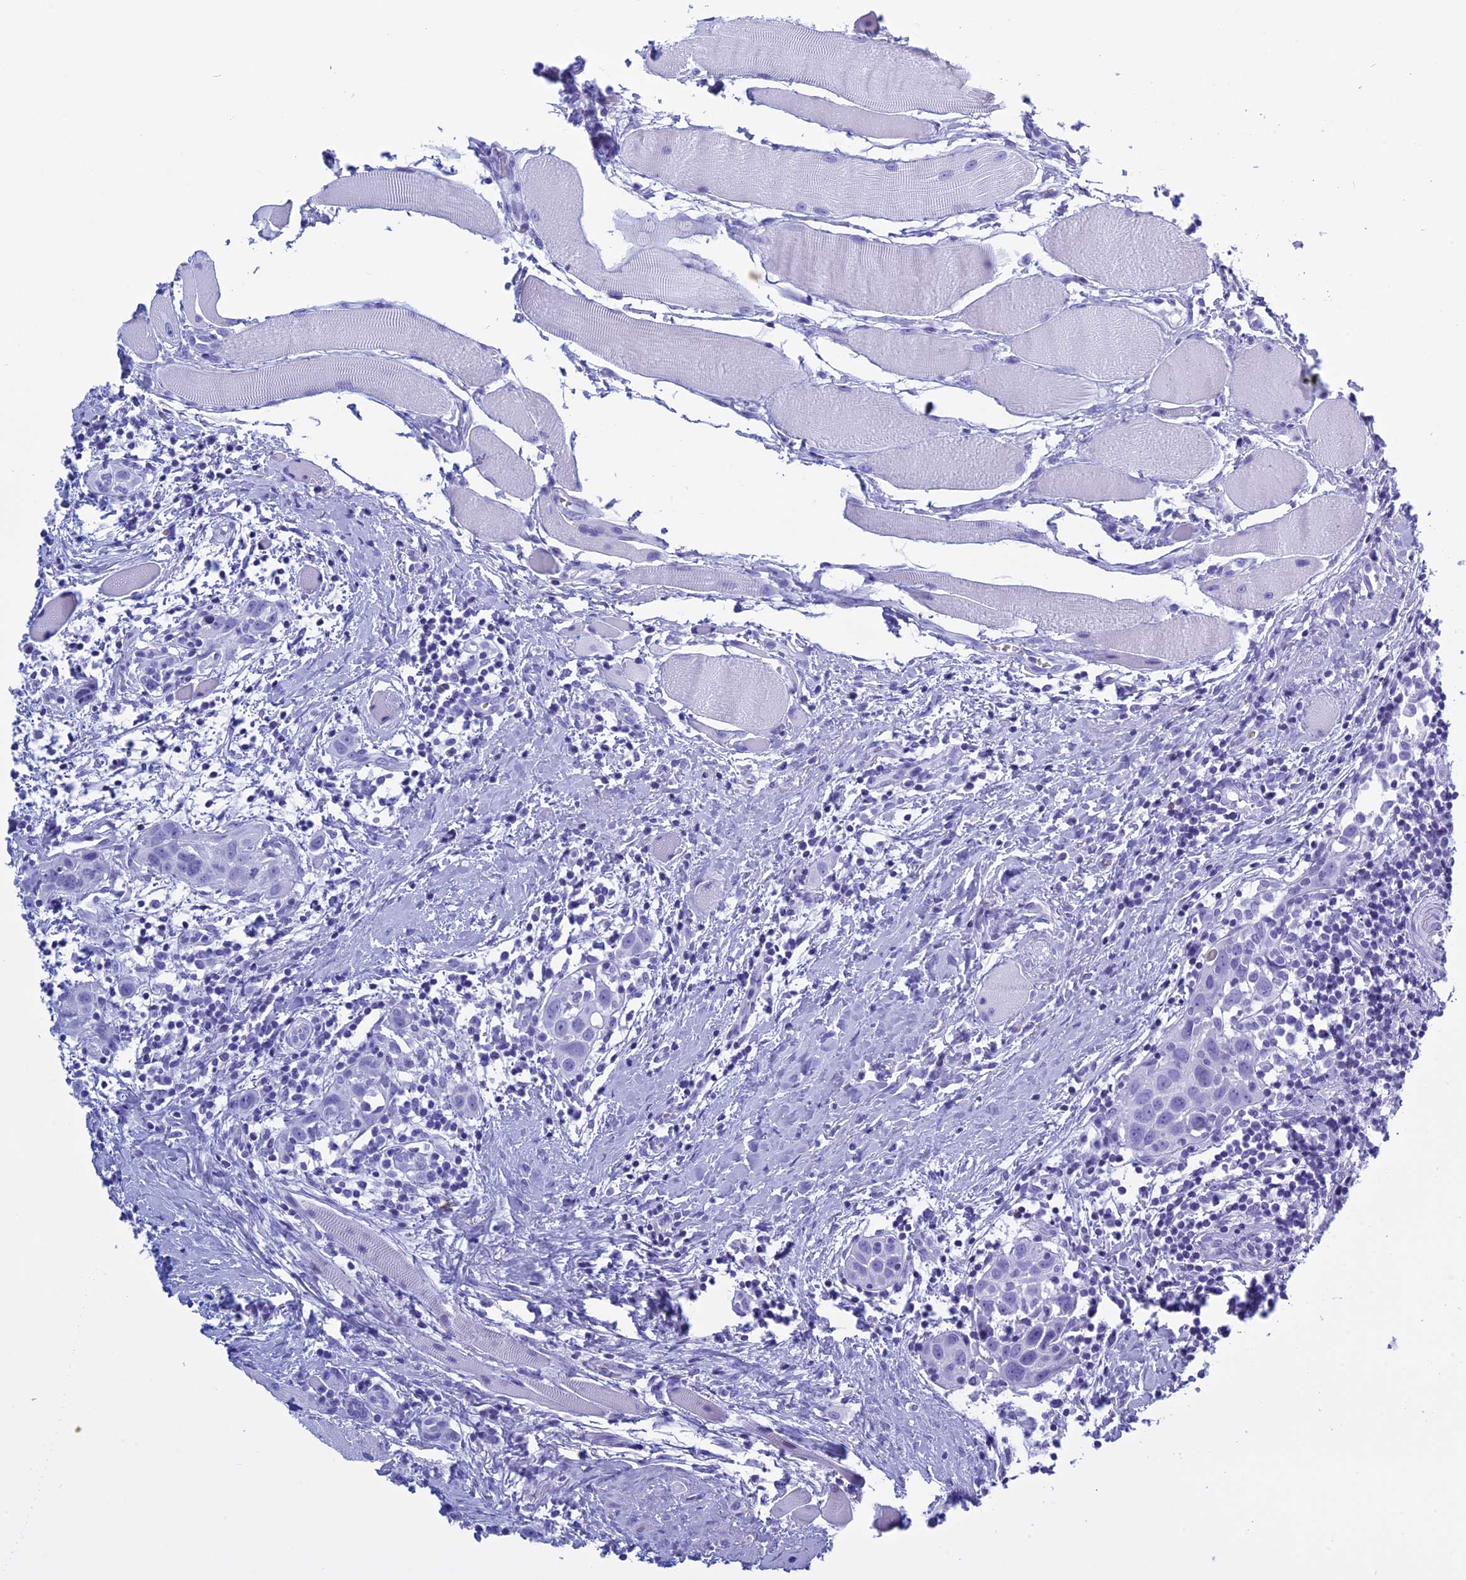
{"staining": {"intensity": "negative", "quantity": "none", "location": "none"}, "tissue": "head and neck cancer", "cell_type": "Tumor cells", "image_type": "cancer", "snomed": [{"axis": "morphology", "description": "Squamous cell carcinoma, NOS"}, {"axis": "topography", "description": "Oral tissue"}, {"axis": "topography", "description": "Head-Neck"}], "caption": "Tumor cells are negative for brown protein staining in squamous cell carcinoma (head and neck).", "gene": "KCTD21", "patient": {"sex": "female", "age": 50}}